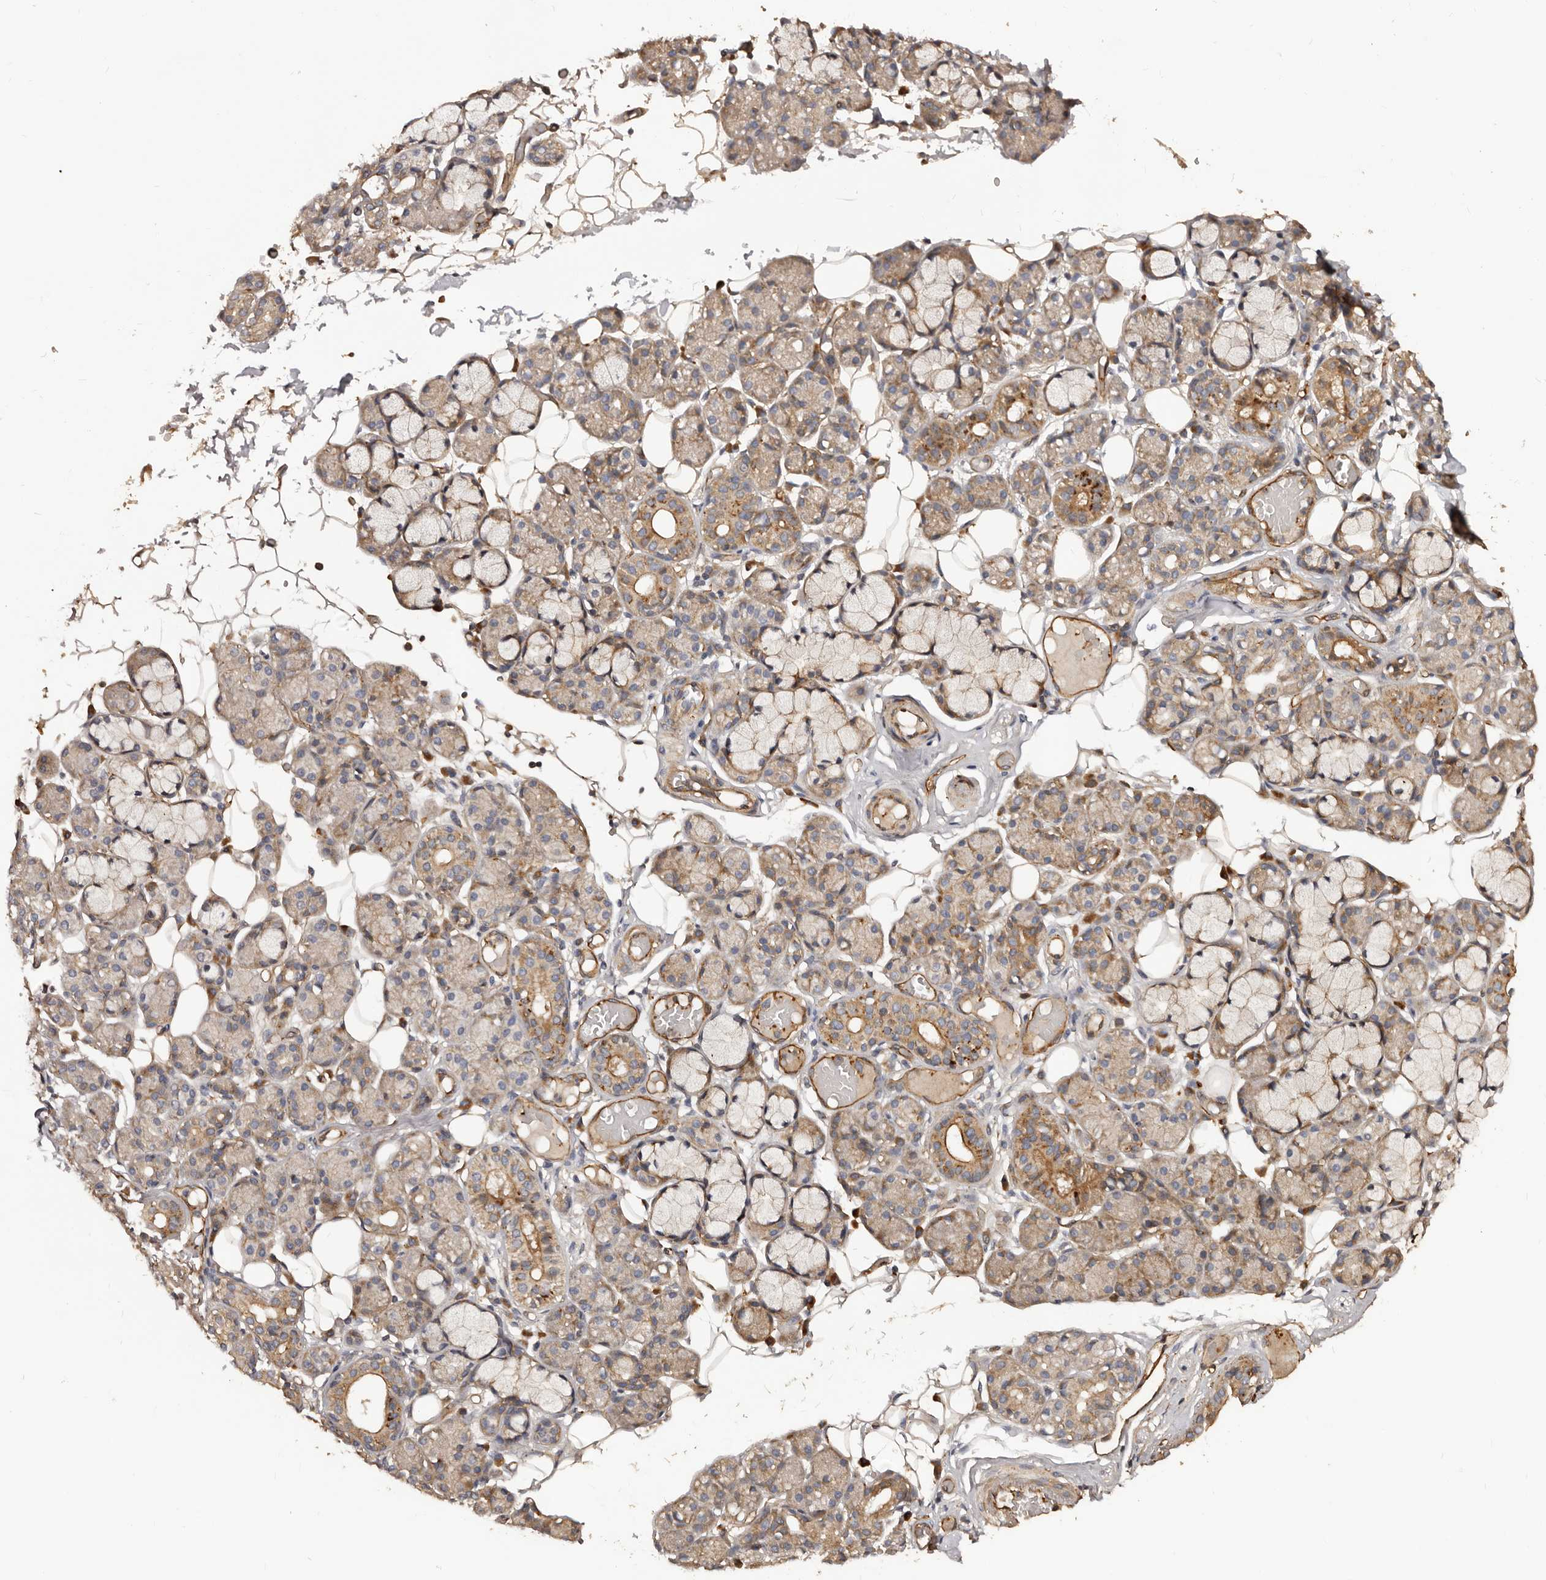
{"staining": {"intensity": "moderate", "quantity": "25%-75%", "location": "cytoplasmic/membranous"}, "tissue": "salivary gland", "cell_type": "Glandular cells", "image_type": "normal", "snomed": [{"axis": "morphology", "description": "Normal tissue, NOS"}, {"axis": "topography", "description": "Salivary gland"}], "caption": "Moderate cytoplasmic/membranous staining for a protein is seen in about 25%-75% of glandular cells of benign salivary gland using immunohistochemistry (IHC).", "gene": "GTPBP1", "patient": {"sex": "male", "age": 63}}